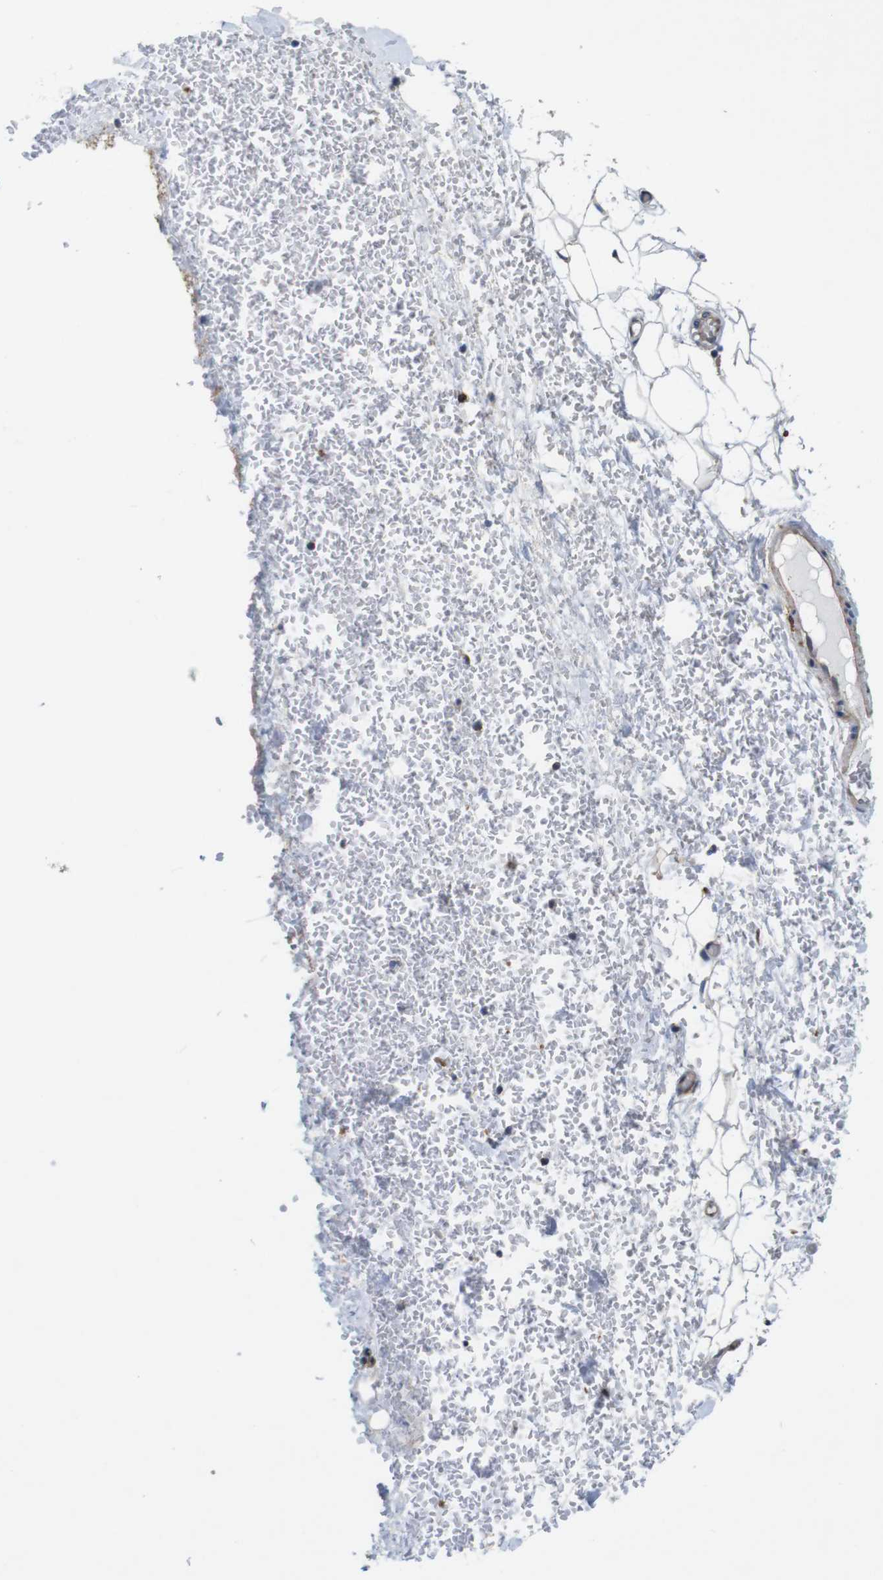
{"staining": {"intensity": "weak", "quantity": "25%-75%", "location": "cytoplasmic/membranous"}, "tissue": "adipose tissue", "cell_type": "Adipocytes", "image_type": "normal", "snomed": [{"axis": "morphology", "description": "Normal tissue, NOS"}, {"axis": "morphology", "description": "Adenocarcinoma, NOS"}, {"axis": "topography", "description": "Esophagus"}], "caption": "A high-resolution photomicrograph shows immunohistochemistry (IHC) staining of benign adipose tissue, which demonstrates weak cytoplasmic/membranous positivity in approximately 25%-75% of adipocytes. Nuclei are stained in blue.", "gene": "PTGER4", "patient": {"sex": "male", "age": 62}}